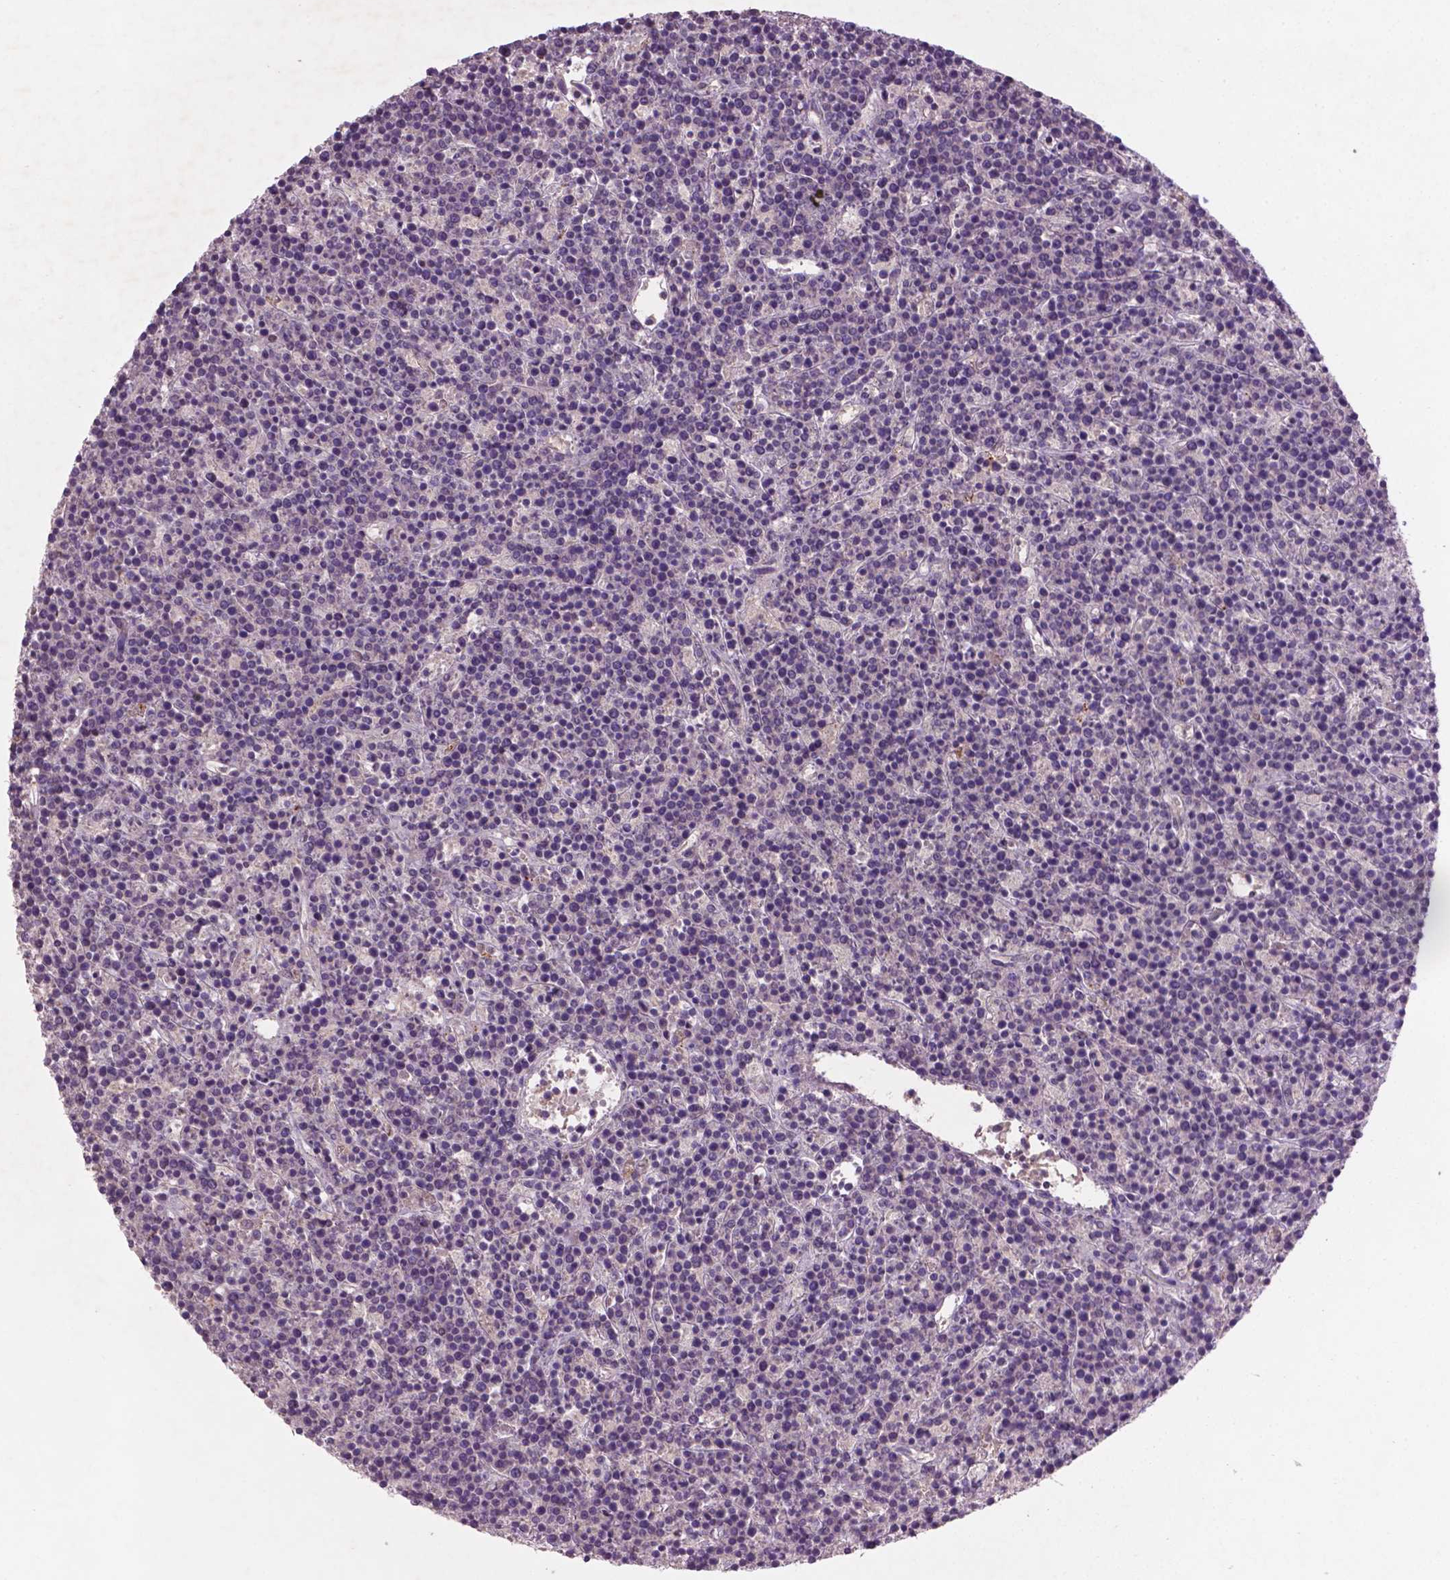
{"staining": {"intensity": "negative", "quantity": "none", "location": "none"}, "tissue": "lymphoma", "cell_type": "Tumor cells", "image_type": "cancer", "snomed": [{"axis": "morphology", "description": "Malignant lymphoma, non-Hodgkin's type, High grade"}, {"axis": "topography", "description": "Ovary"}], "caption": "Immunohistochemical staining of human lymphoma shows no significant expression in tumor cells.", "gene": "SOX17", "patient": {"sex": "female", "age": 56}}